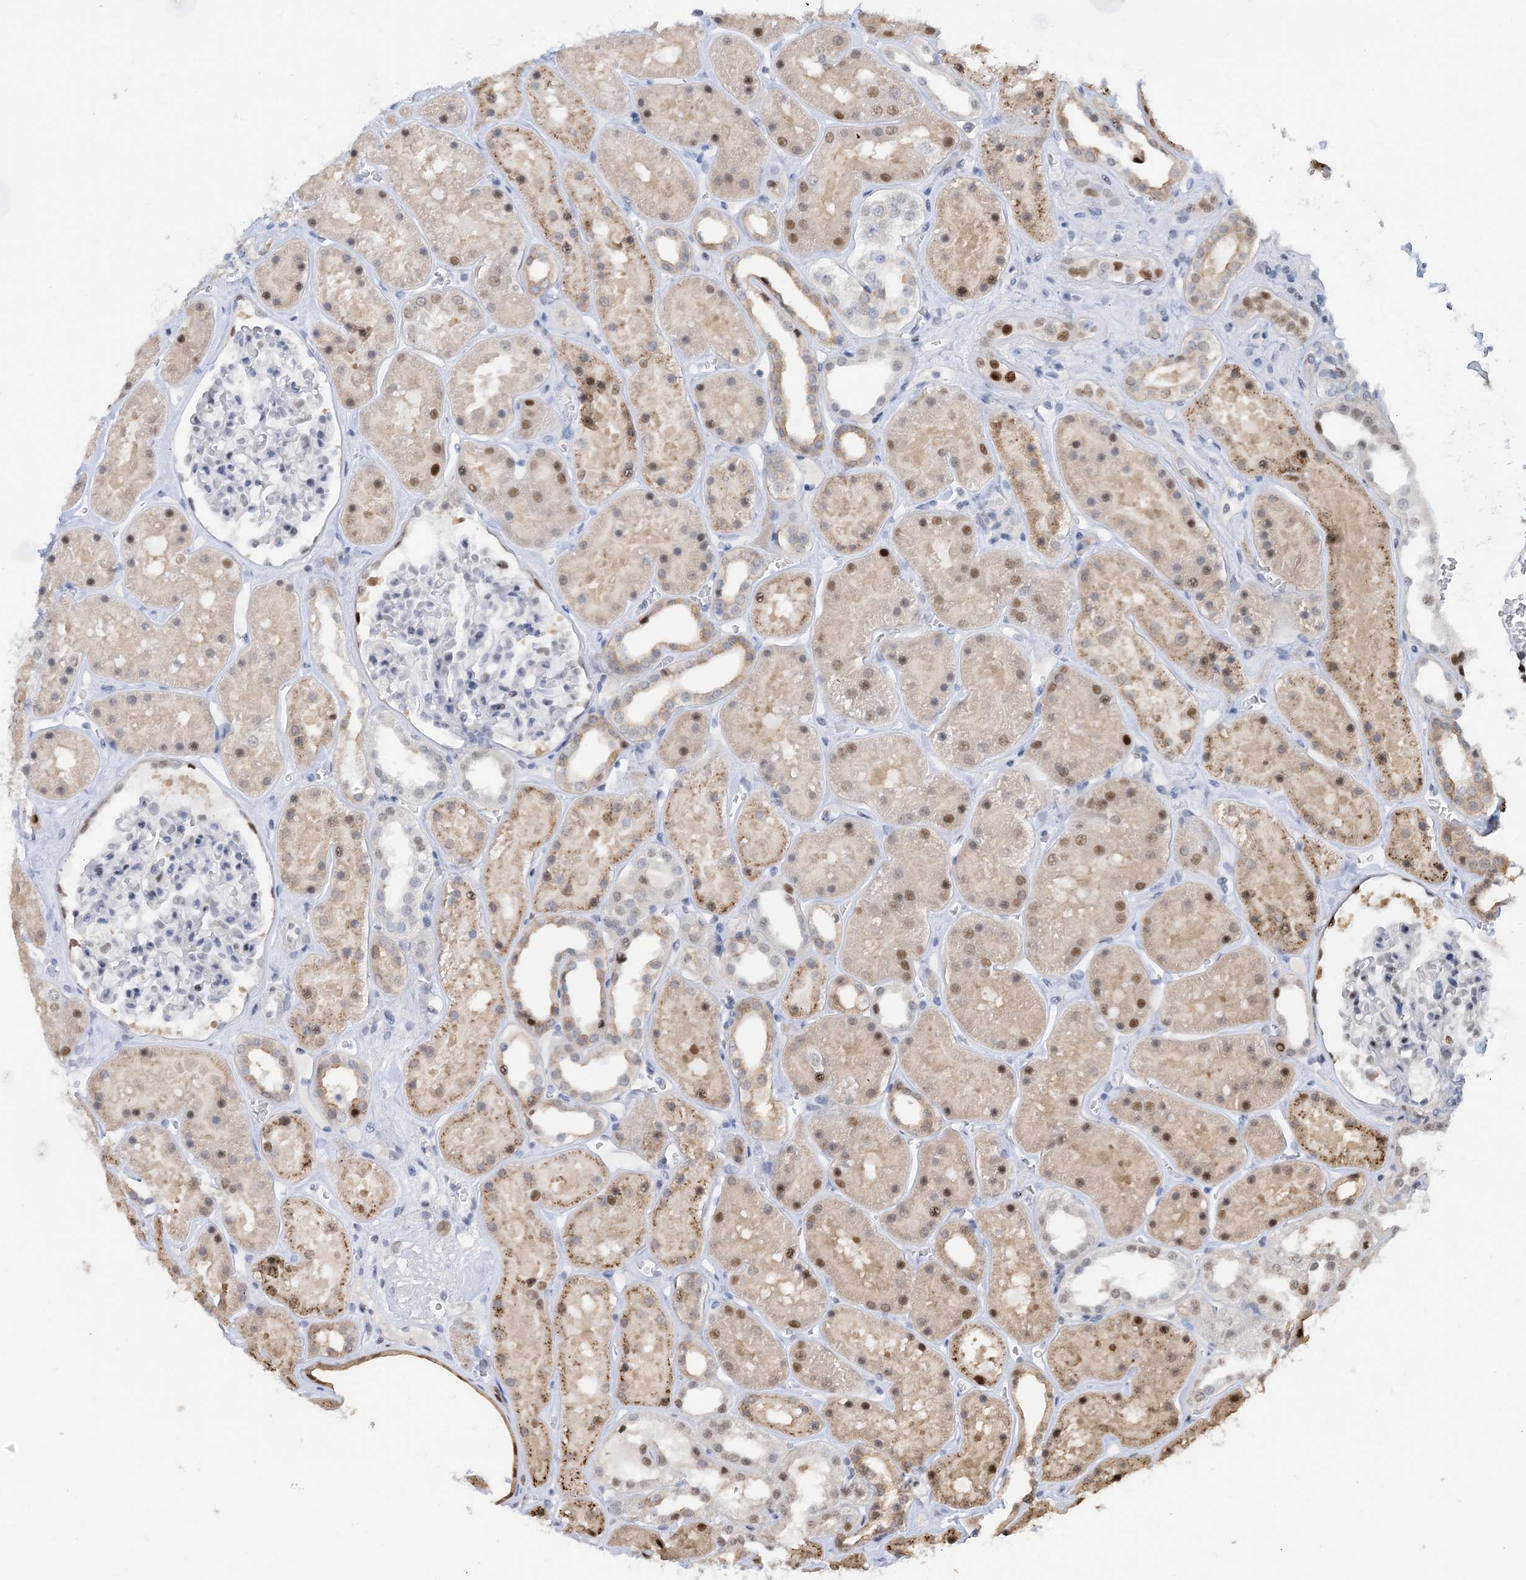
{"staining": {"intensity": "moderate", "quantity": "<25%", "location": "nuclear"}, "tissue": "kidney", "cell_type": "Cells in glomeruli", "image_type": "normal", "snomed": [{"axis": "morphology", "description": "Normal tissue, NOS"}, {"axis": "topography", "description": "Kidney"}], "caption": "Protein staining of unremarkable kidney exhibits moderate nuclear expression in about <25% of cells in glomeruli.", "gene": "HEMK1", "patient": {"sex": "female", "age": 41}}